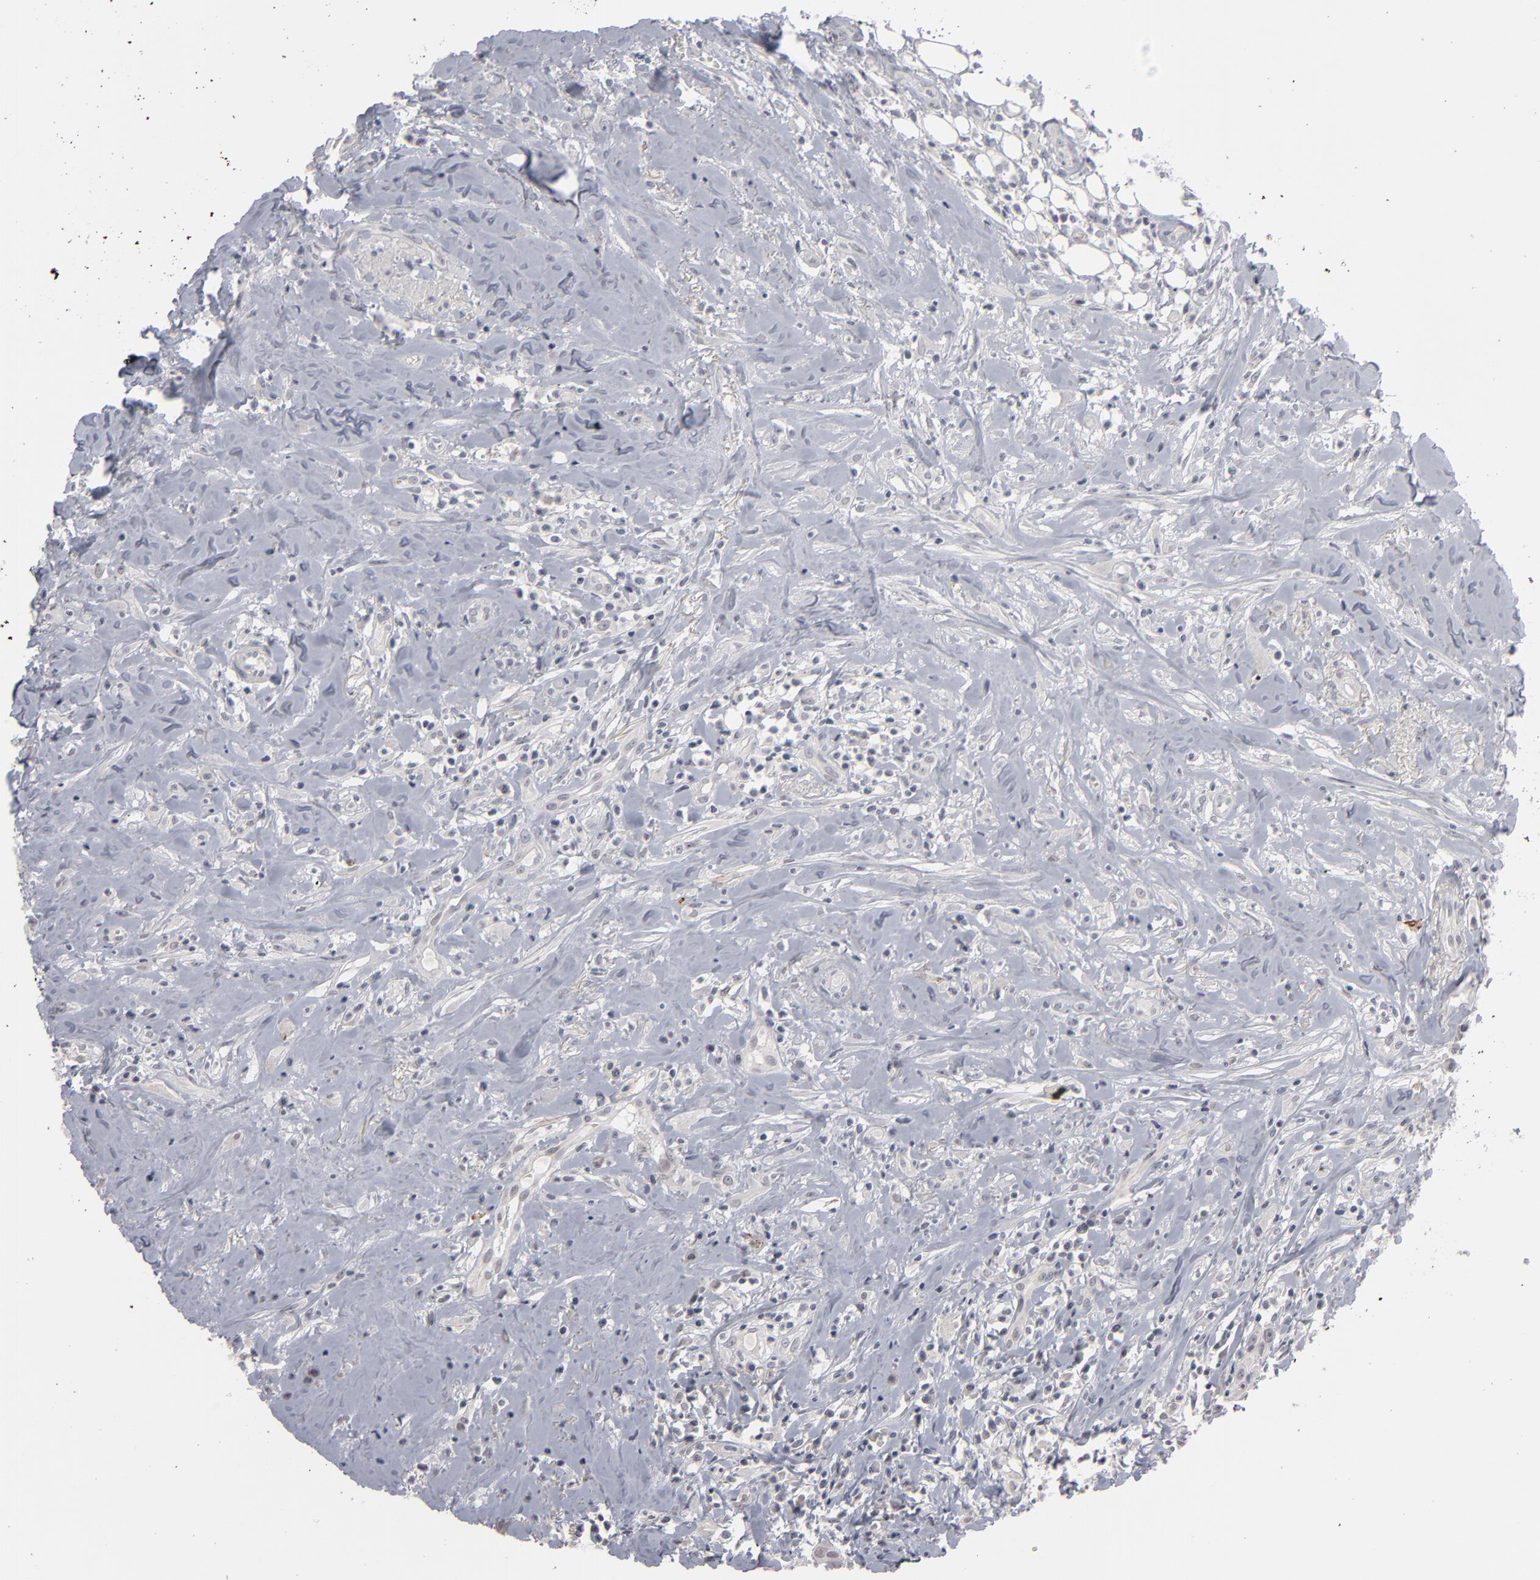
{"staining": {"intensity": "negative", "quantity": "none", "location": "none"}, "tissue": "head and neck cancer", "cell_type": "Tumor cells", "image_type": "cancer", "snomed": [{"axis": "morphology", "description": "Squamous cell carcinoma, NOS"}, {"axis": "topography", "description": "Oral tissue"}, {"axis": "topography", "description": "Head-Neck"}], "caption": "Immunohistochemical staining of human squamous cell carcinoma (head and neck) reveals no significant positivity in tumor cells.", "gene": "KIAA1210", "patient": {"sex": "female", "age": 82}}